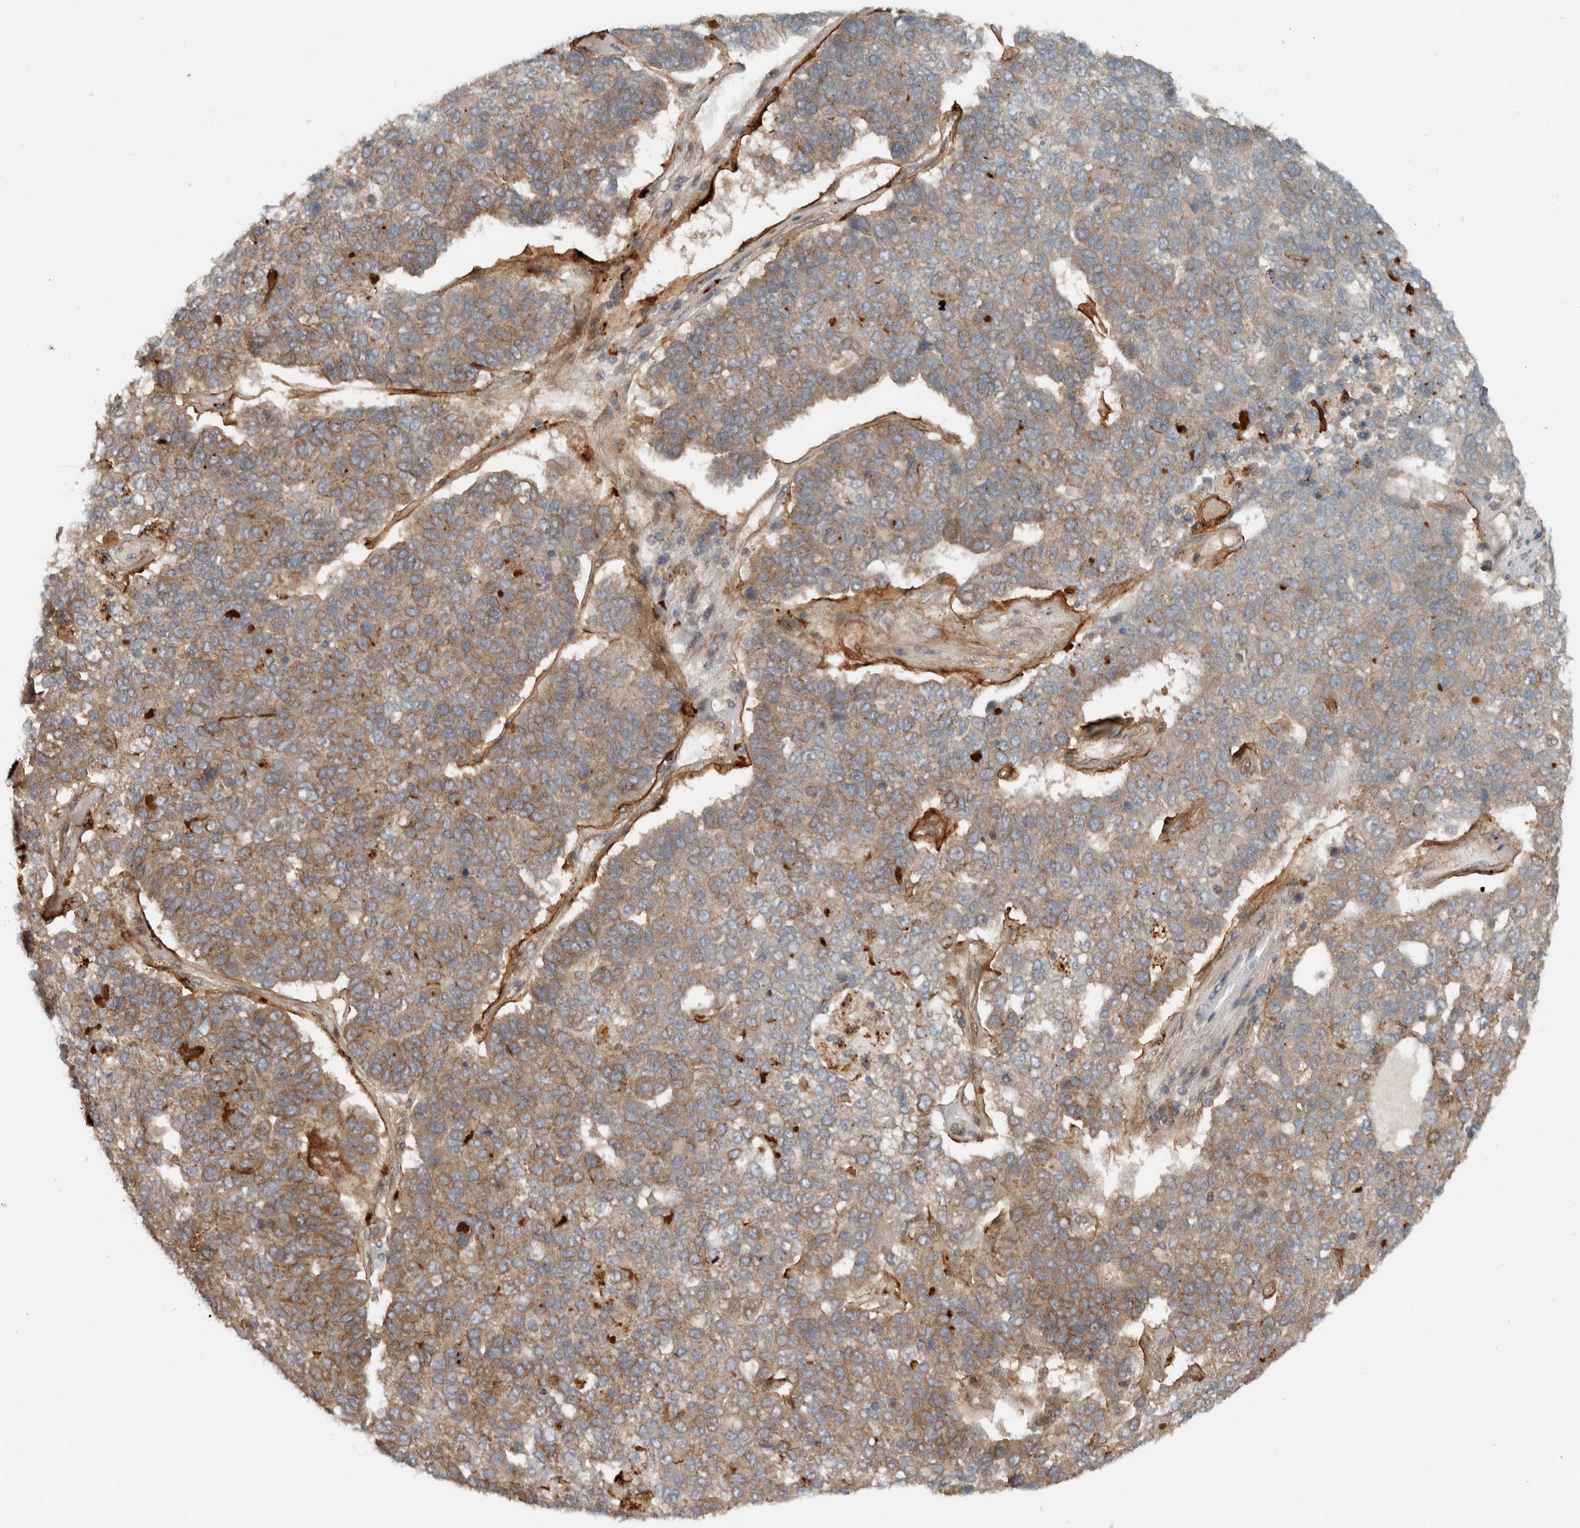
{"staining": {"intensity": "weak", "quantity": "25%-75%", "location": "cytoplasmic/membranous"}, "tissue": "pancreatic cancer", "cell_type": "Tumor cells", "image_type": "cancer", "snomed": [{"axis": "morphology", "description": "Adenocarcinoma, NOS"}, {"axis": "topography", "description": "Pancreas"}], "caption": "Immunohistochemical staining of pancreatic cancer (adenocarcinoma) exhibits low levels of weak cytoplasmic/membranous protein positivity in approximately 25%-75% of tumor cells.", "gene": "KLHL6", "patient": {"sex": "female", "age": 61}}